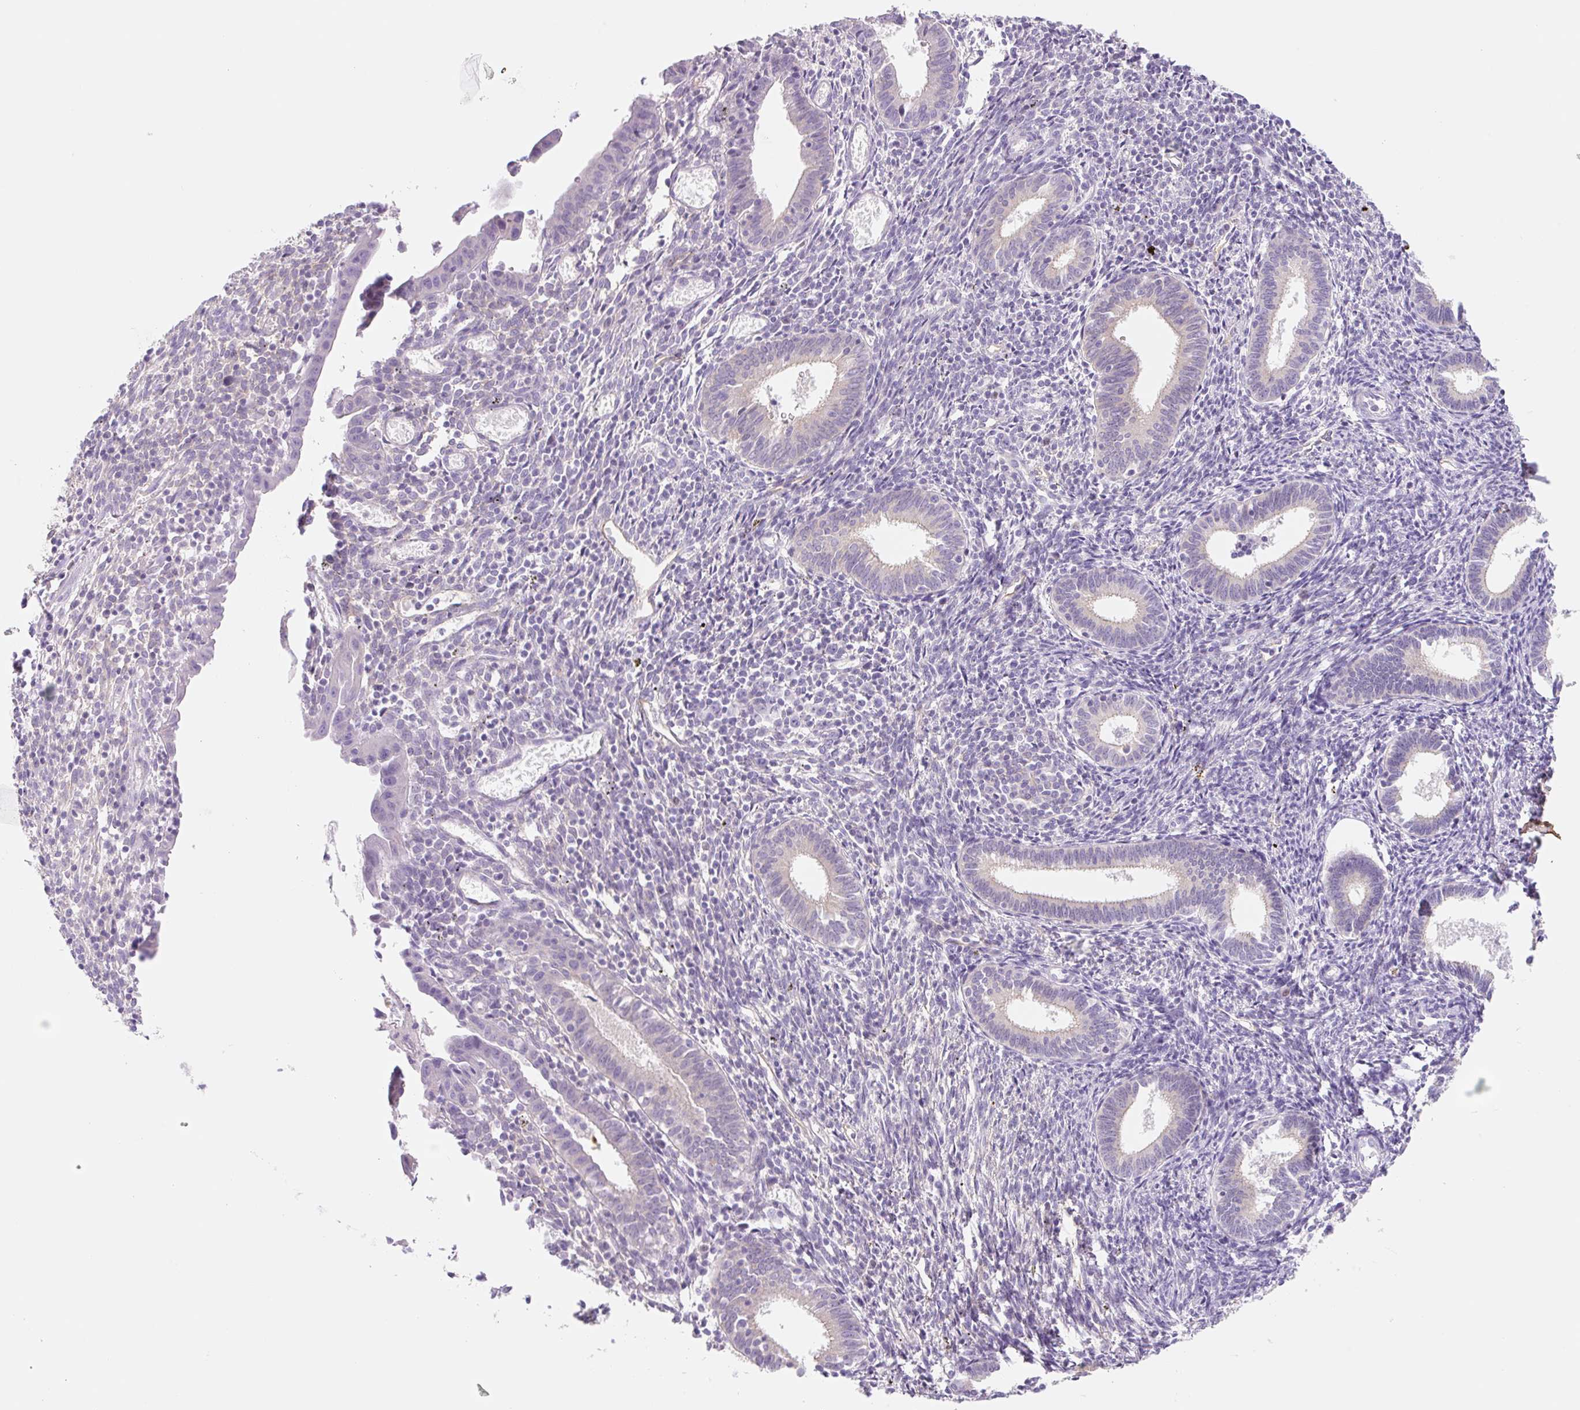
{"staining": {"intensity": "negative", "quantity": "none", "location": "none"}, "tissue": "endometrium", "cell_type": "Cells in endometrial stroma", "image_type": "normal", "snomed": [{"axis": "morphology", "description": "Normal tissue, NOS"}, {"axis": "topography", "description": "Endometrium"}], "caption": "This is a image of immunohistochemistry staining of benign endometrium, which shows no expression in cells in endometrial stroma. (Stains: DAB immunohistochemistry with hematoxylin counter stain, Microscopy: brightfield microscopy at high magnification).", "gene": "LYVE1", "patient": {"sex": "female", "age": 41}}